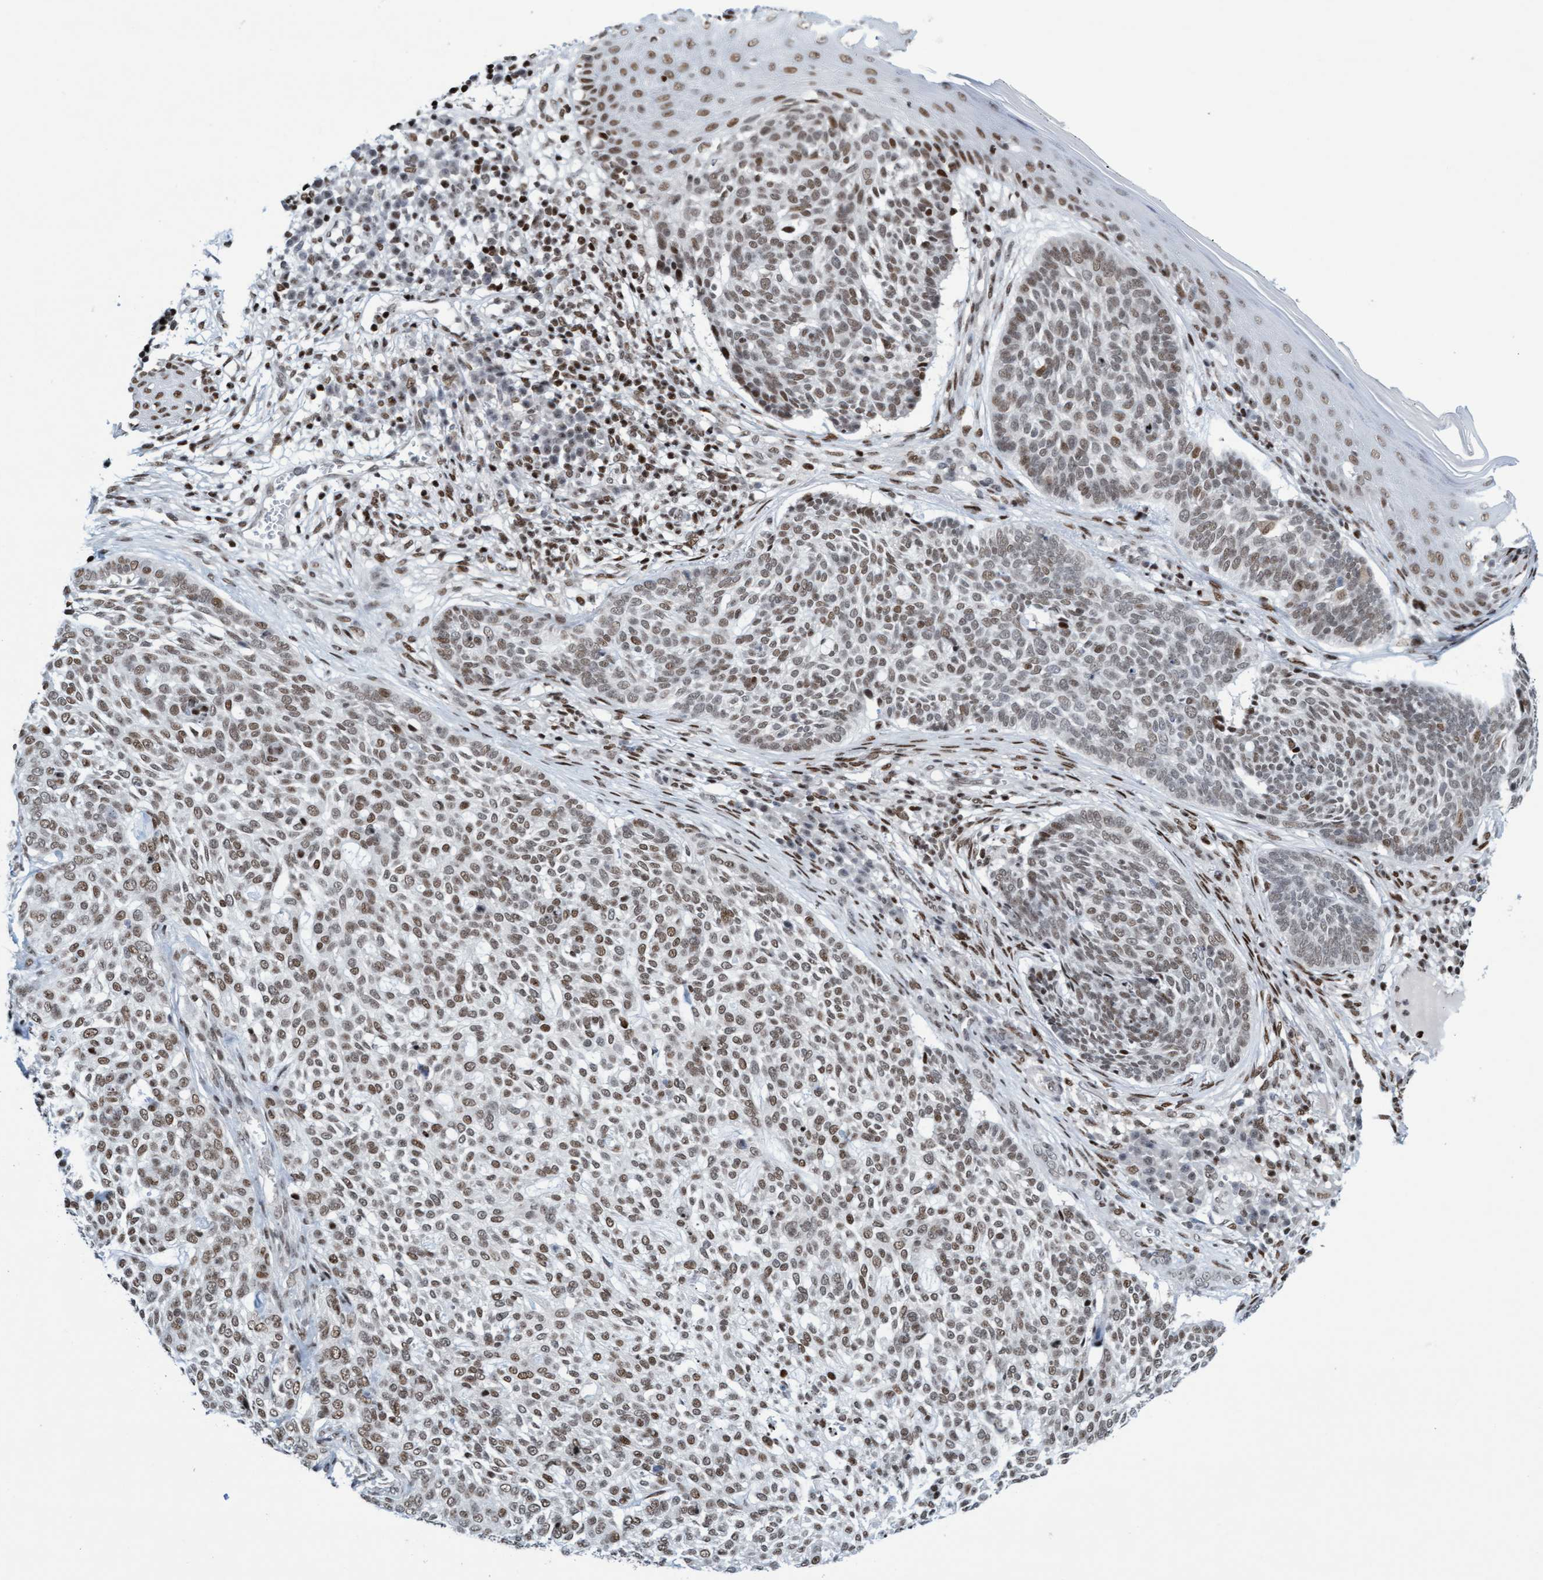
{"staining": {"intensity": "weak", "quantity": ">75%", "location": "nuclear"}, "tissue": "skin cancer", "cell_type": "Tumor cells", "image_type": "cancer", "snomed": [{"axis": "morphology", "description": "Basal cell carcinoma"}, {"axis": "topography", "description": "Skin"}], "caption": "Immunohistochemistry (IHC) staining of skin cancer (basal cell carcinoma), which demonstrates low levels of weak nuclear positivity in about >75% of tumor cells indicating weak nuclear protein expression. The staining was performed using DAB (3,3'-diaminobenzidine) (brown) for protein detection and nuclei were counterstained in hematoxylin (blue).", "gene": "GLRX2", "patient": {"sex": "female", "age": 64}}